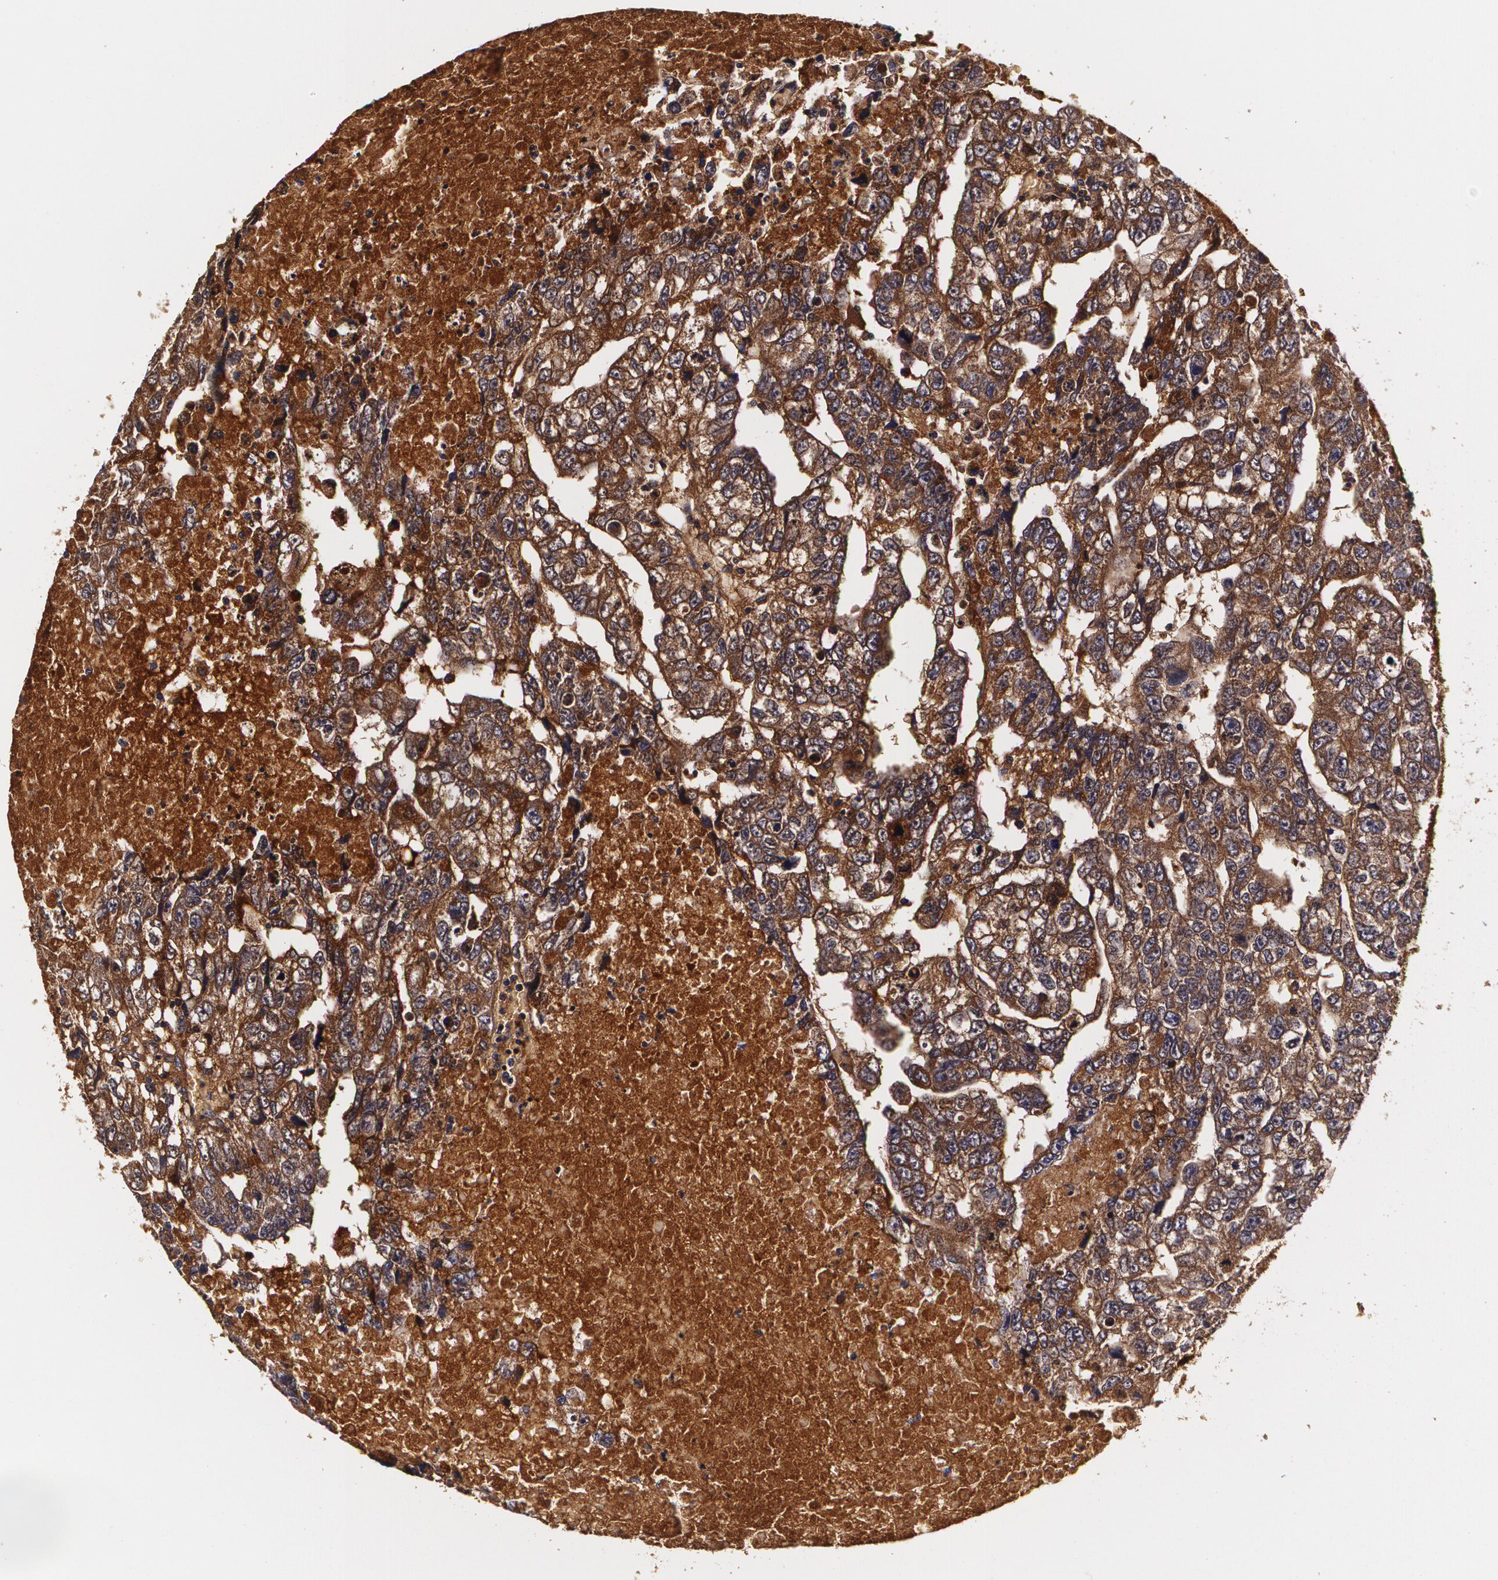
{"staining": {"intensity": "moderate", "quantity": ">75%", "location": "cytoplasmic/membranous"}, "tissue": "testis cancer", "cell_type": "Tumor cells", "image_type": "cancer", "snomed": [{"axis": "morphology", "description": "Carcinoma, Embryonal, NOS"}, {"axis": "topography", "description": "Testis"}], "caption": "An IHC image of neoplastic tissue is shown. Protein staining in brown highlights moderate cytoplasmic/membranous positivity in embryonal carcinoma (testis) within tumor cells. (IHC, brightfield microscopy, high magnification).", "gene": "TTR", "patient": {"sex": "male", "age": 36}}